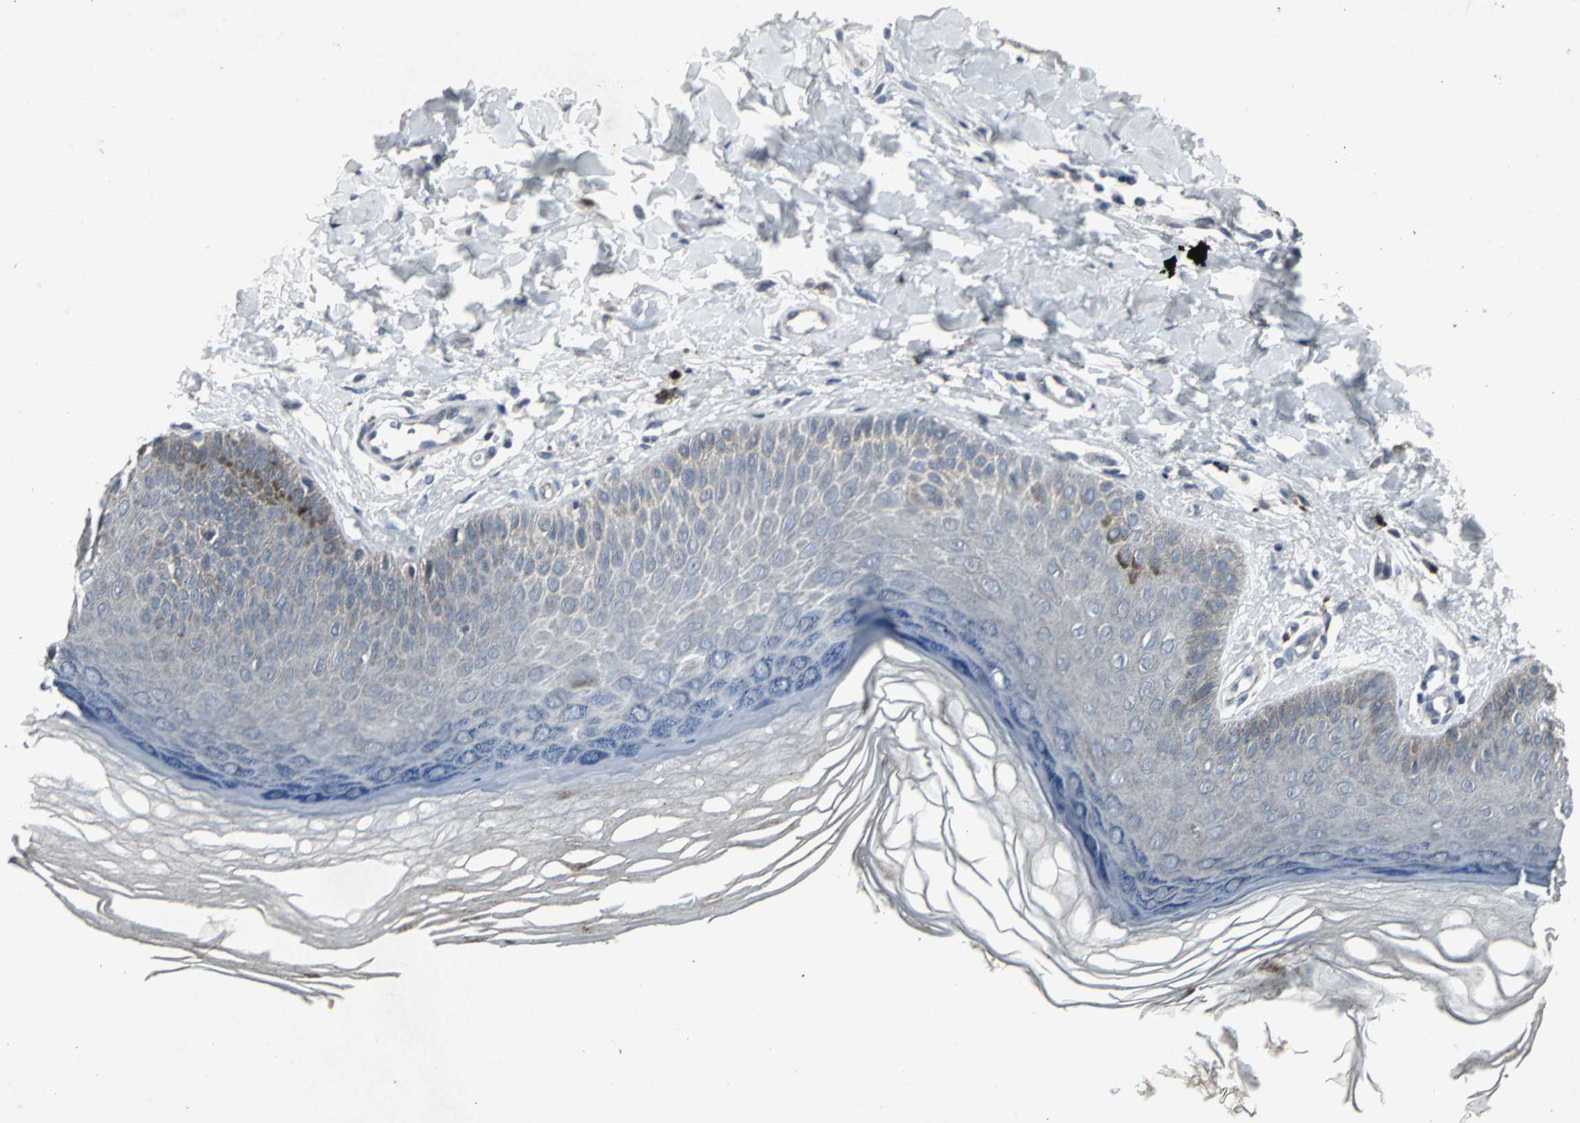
{"staining": {"intensity": "negative", "quantity": "none", "location": "none"}, "tissue": "skin", "cell_type": "Fibroblasts", "image_type": "normal", "snomed": [{"axis": "morphology", "description": "Normal tissue, NOS"}, {"axis": "topography", "description": "Skin"}], "caption": "Photomicrograph shows no protein staining in fibroblasts of benign skin. (DAB (3,3'-diaminobenzidine) immunohistochemistry, high magnification).", "gene": "BMP4", "patient": {"sex": "male", "age": 26}}